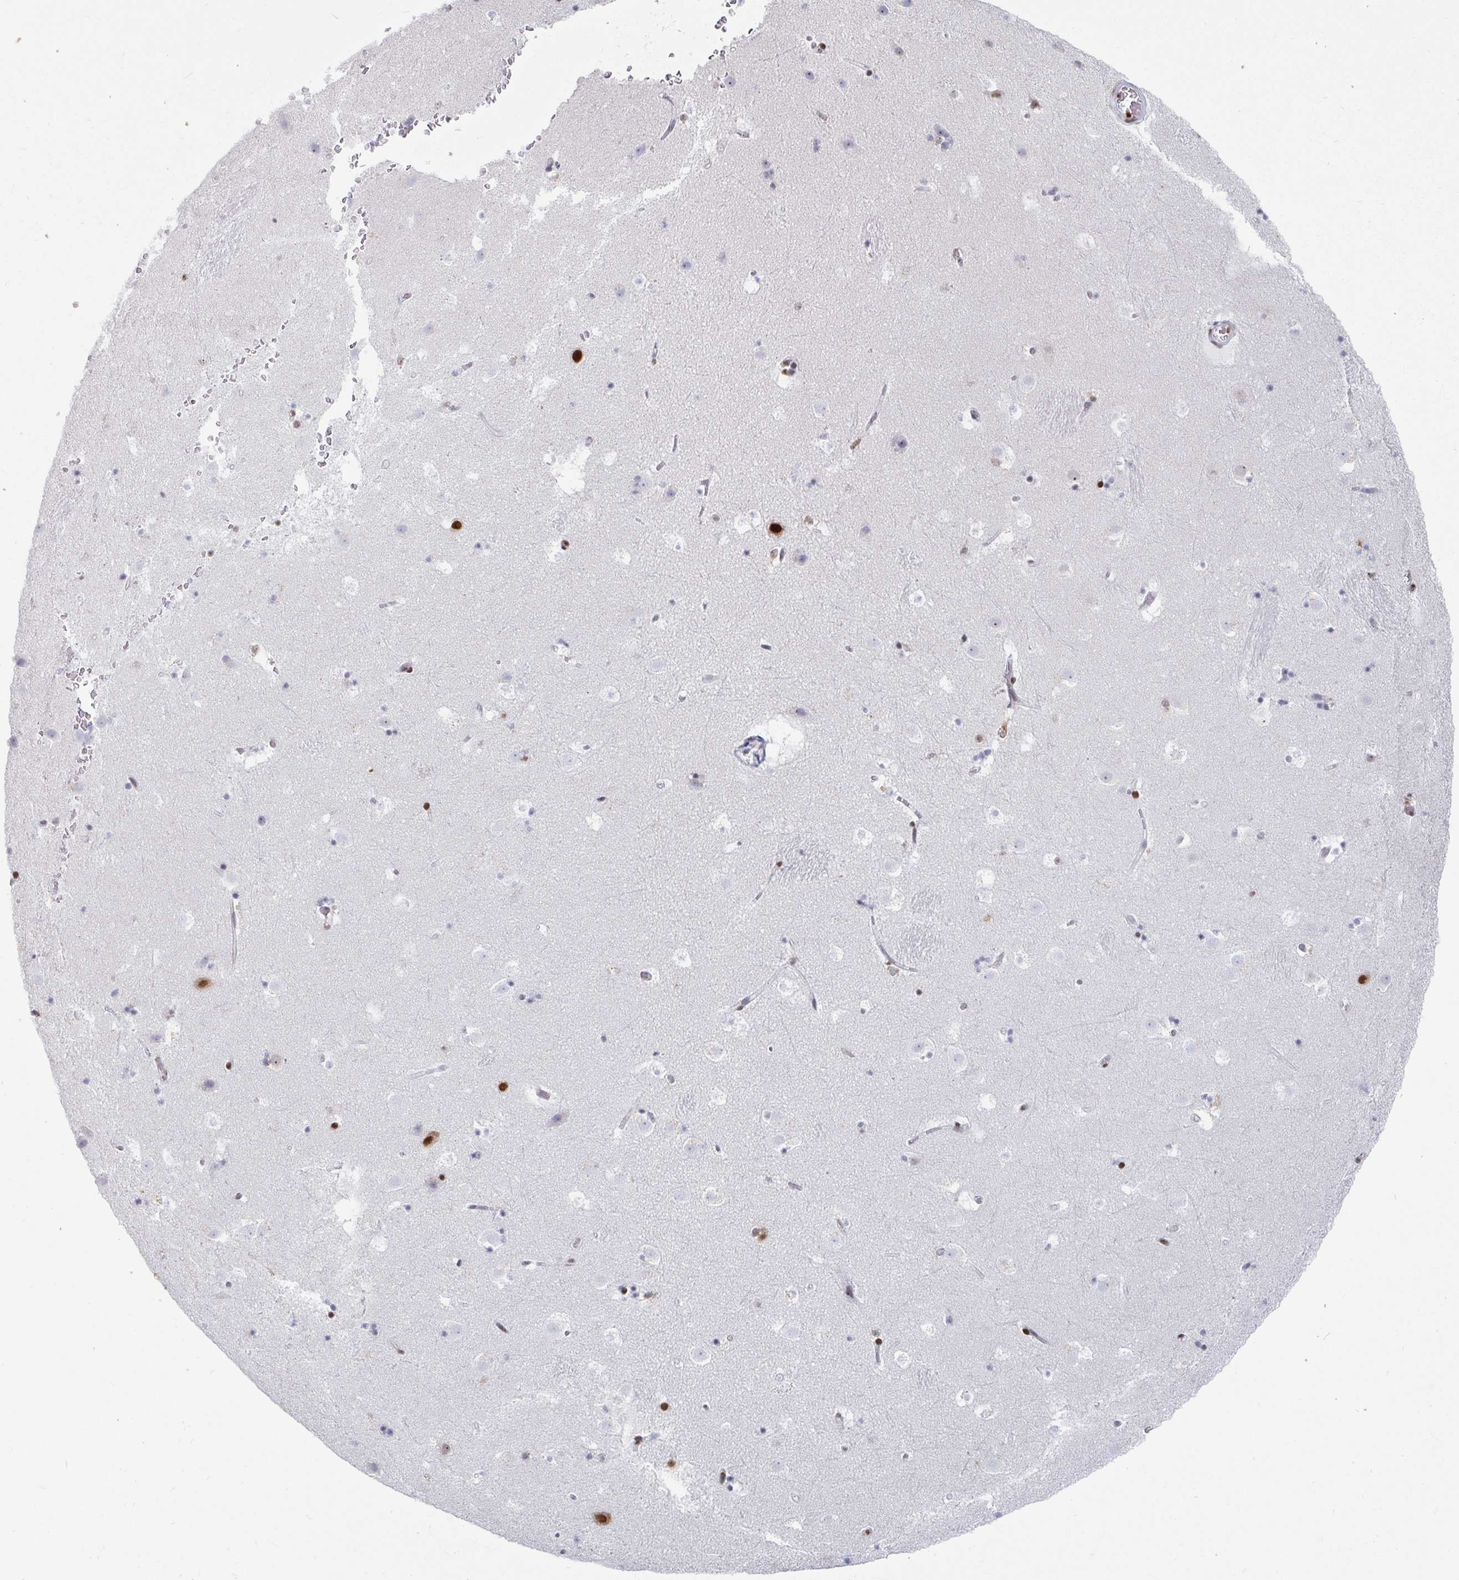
{"staining": {"intensity": "weak", "quantity": "<25%", "location": "nuclear"}, "tissue": "caudate", "cell_type": "Glial cells", "image_type": "normal", "snomed": [{"axis": "morphology", "description": "Normal tissue, NOS"}, {"axis": "topography", "description": "Lateral ventricle wall"}], "caption": "Immunohistochemistry (IHC) histopathology image of normal caudate: human caudate stained with DAB demonstrates no significant protein staining in glial cells.", "gene": "EWSR1", "patient": {"sex": "male", "age": 37}}